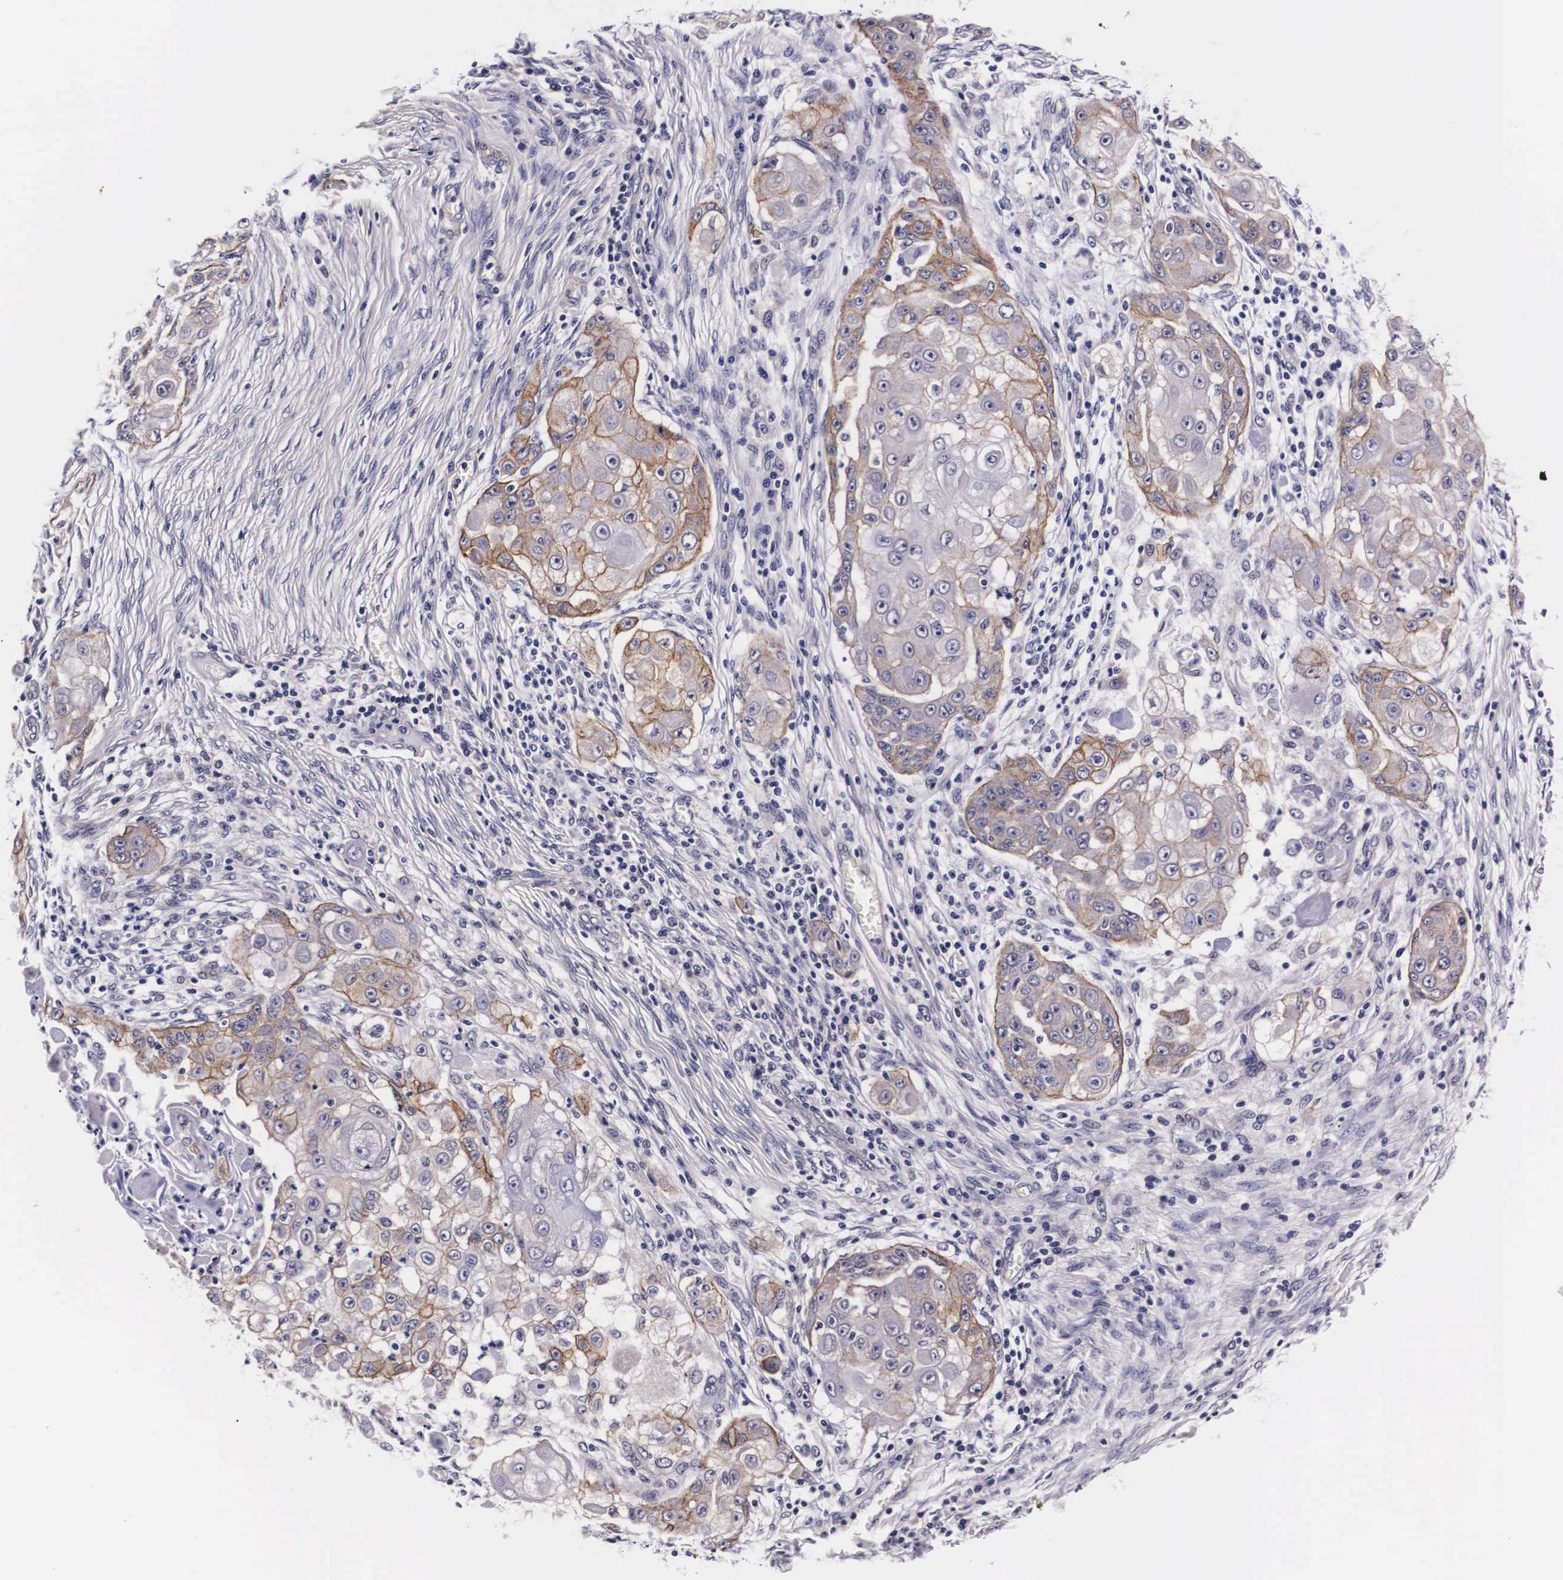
{"staining": {"intensity": "moderate", "quantity": "25%-75%", "location": "cytoplasmic/membranous"}, "tissue": "skin cancer", "cell_type": "Tumor cells", "image_type": "cancer", "snomed": [{"axis": "morphology", "description": "Squamous cell carcinoma, NOS"}, {"axis": "topography", "description": "Skin"}], "caption": "A brown stain shows moderate cytoplasmic/membranous positivity of a protein in human skin cancer tumor cells.", "gene": "PHETA2", "patient": {"sex": "female", "age": 57}}